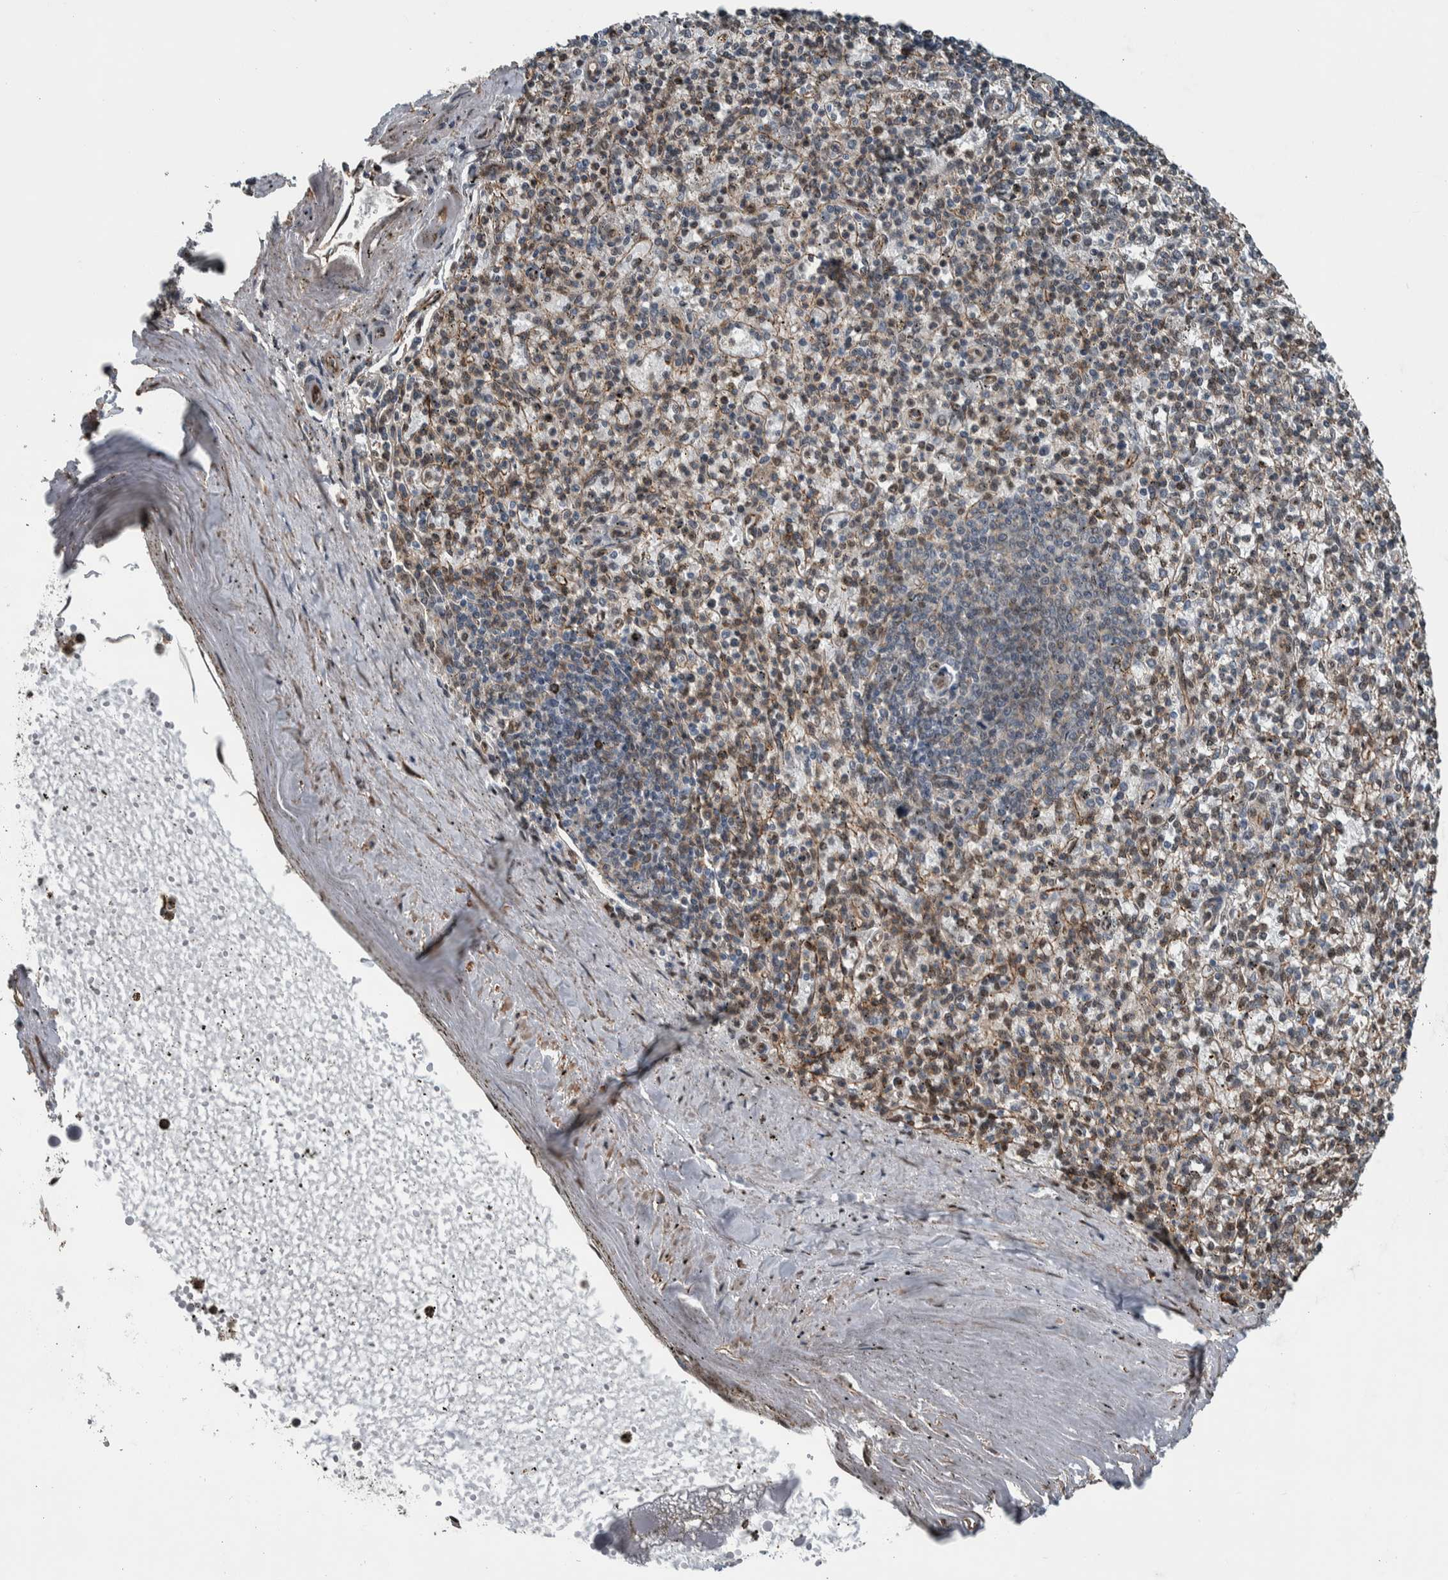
{"staining": {"intensity": "moderate", "quantity": "<25%", "location": "nuclear"}, "tissue": "spleen", "cell_type": "Cells in red pulp", "image_type": "normal", "snomed": [{"axis": "morphology", "description": "Normal tissue, NOS"}, {"axis": "topography", "description": "Spleen"}], "caption": "Brown immunohistochemical staining in unremarkable human spleen shows moderate nuclear expression in approximately <25% of cells in red pulp. The staining is performed using DAB (3,3'-diaminobenzidine) brown chromogen to label protein expression. The nuclei are counter-stained blue using hematoxylin.", "gene": "FAM135B", "patient": {"sex": "male", "age": 72}}